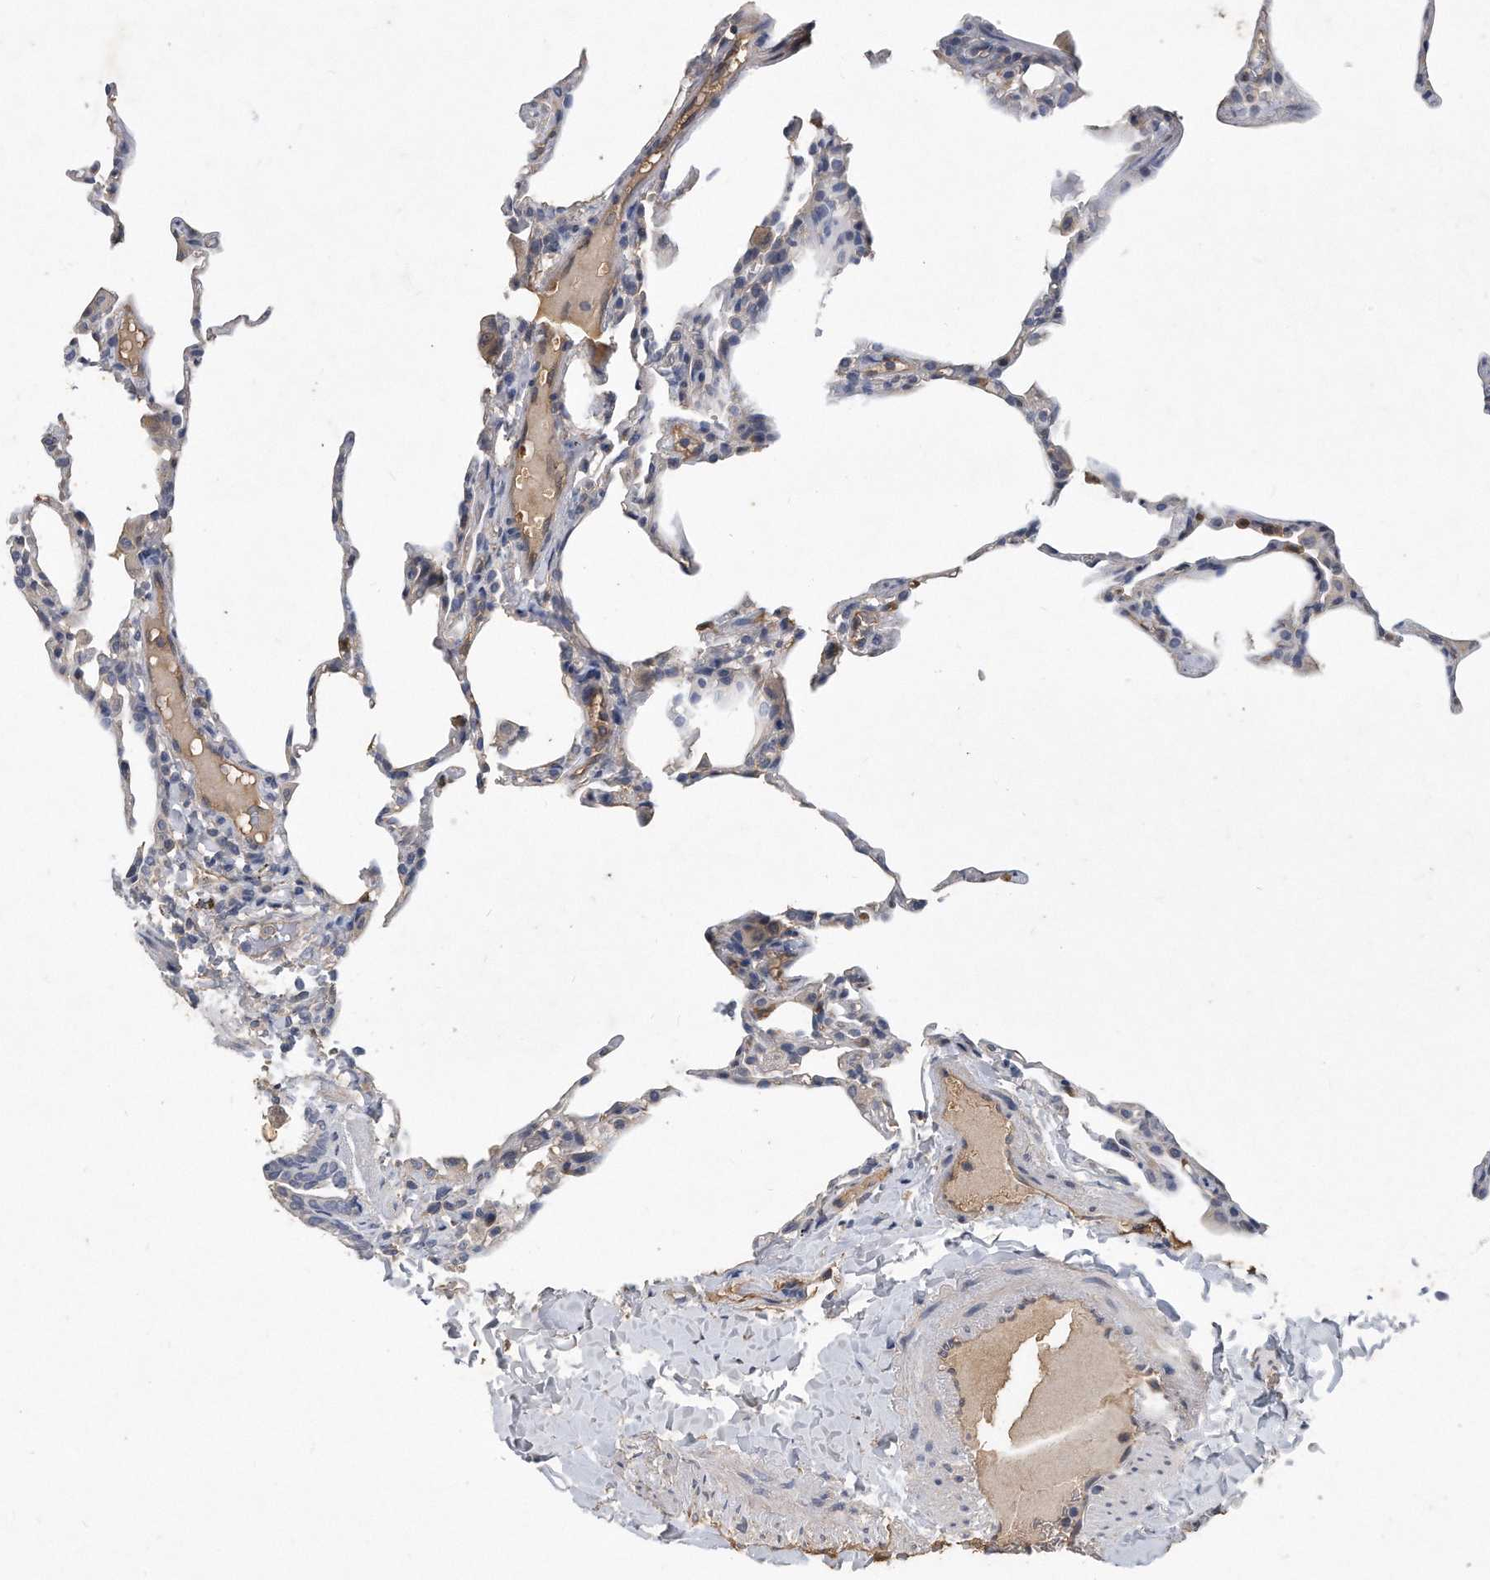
{"staining": {"intensity": "weak", "quantity": "<25%", "location": "cytoplasmic/membranous"}, "tissue": "lung", "cell_type": "Alveolar cells", "image_type": "normal", "snomed": [{"axis": "morphology", "description": "Normal tissue, NOS"}, {"axis": "topography", "description": "Lung"}], "caption": "Alveolar cells show no significant protein positivity in benign lung. (Immunohistochemistry, brightfield microscopy, high magnification).", "gene": "HOMER3", "patient": {"sex": "male", "age": 20}}